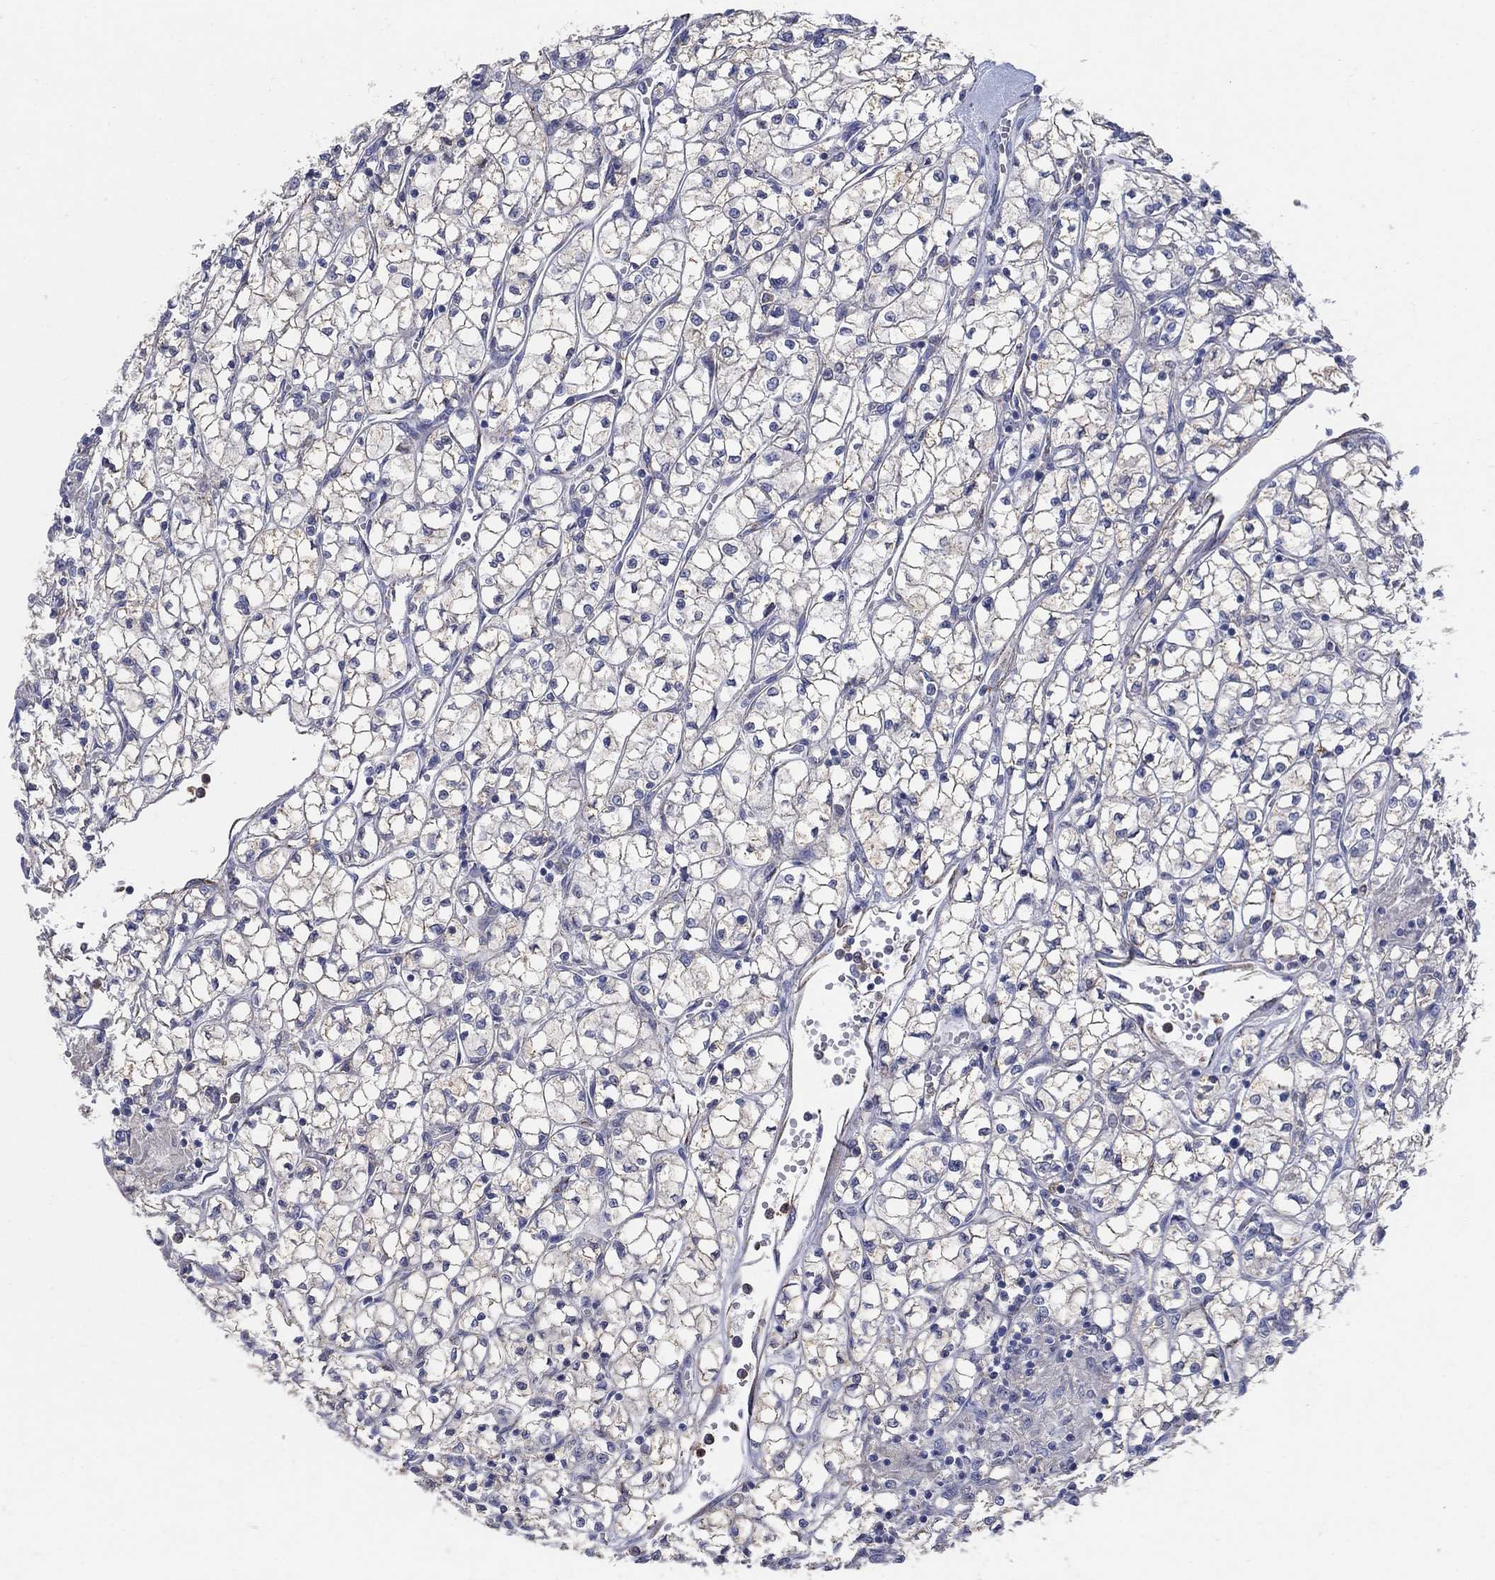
{"staining": {"intensity": "negative", "quantity": "none", "location": "none"}, "tissue": "renal cancer", "cell_type": "Tumor cells", "image_type": "cancer", "snomed": [{"axis": "morphology", "description": "Adenocarcinoma, NOS"}, {"axis": "topography", "description": "Kidney"}], "caption": "There is no significant positivity in tumor cells of adenocarcinoma (renal).", "gene": "PNPLA2", "patient": {"sex": "female", "age": 64}}